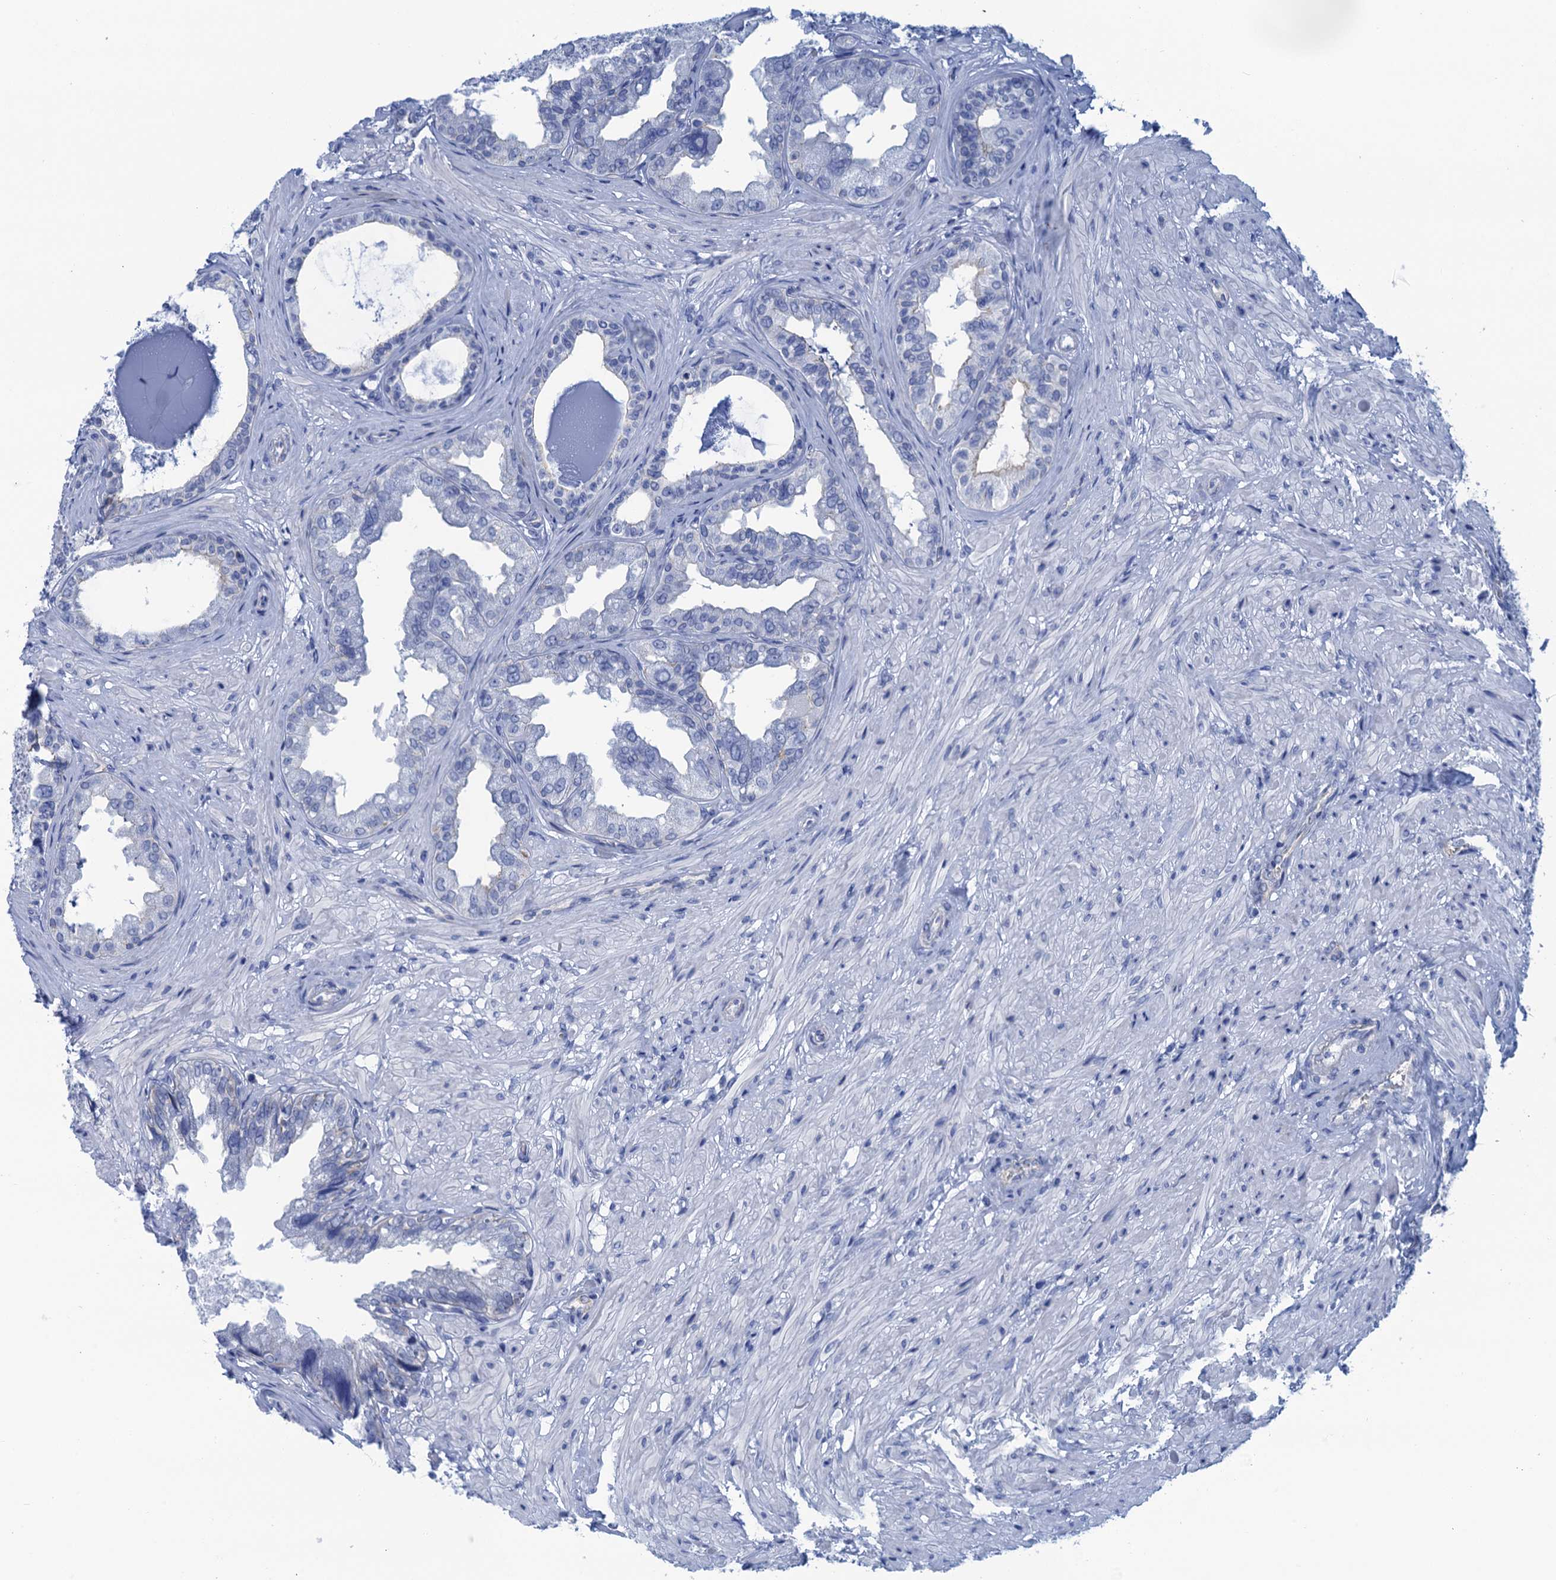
{"staining": {"intensity": "negative", "quantity": "none", "location": "none"}, "tissue": "seminal vesicle", "cell_type": "Glandular cells", "image_type": "normal", "snomed": [{"axis": "morphology", "description": "Normal tissue, NOS"}, {"axis": "topography", "description": "Seminal veicle"}, {"axis": "topography", "description": "Peripheral nerve tissue"}], "caption": "The micrograph displays no staining of glandular cells in benign seminal vesicle. The staining was performed using DAB (3,3'-diaminobenzidine) to visualize the protein expression in brown, while the nuclei were stained in blue with hematoxylin (Magnification: 20x).", "gene": "CALML5", "patient": {"sex": "male", "age": 63}}